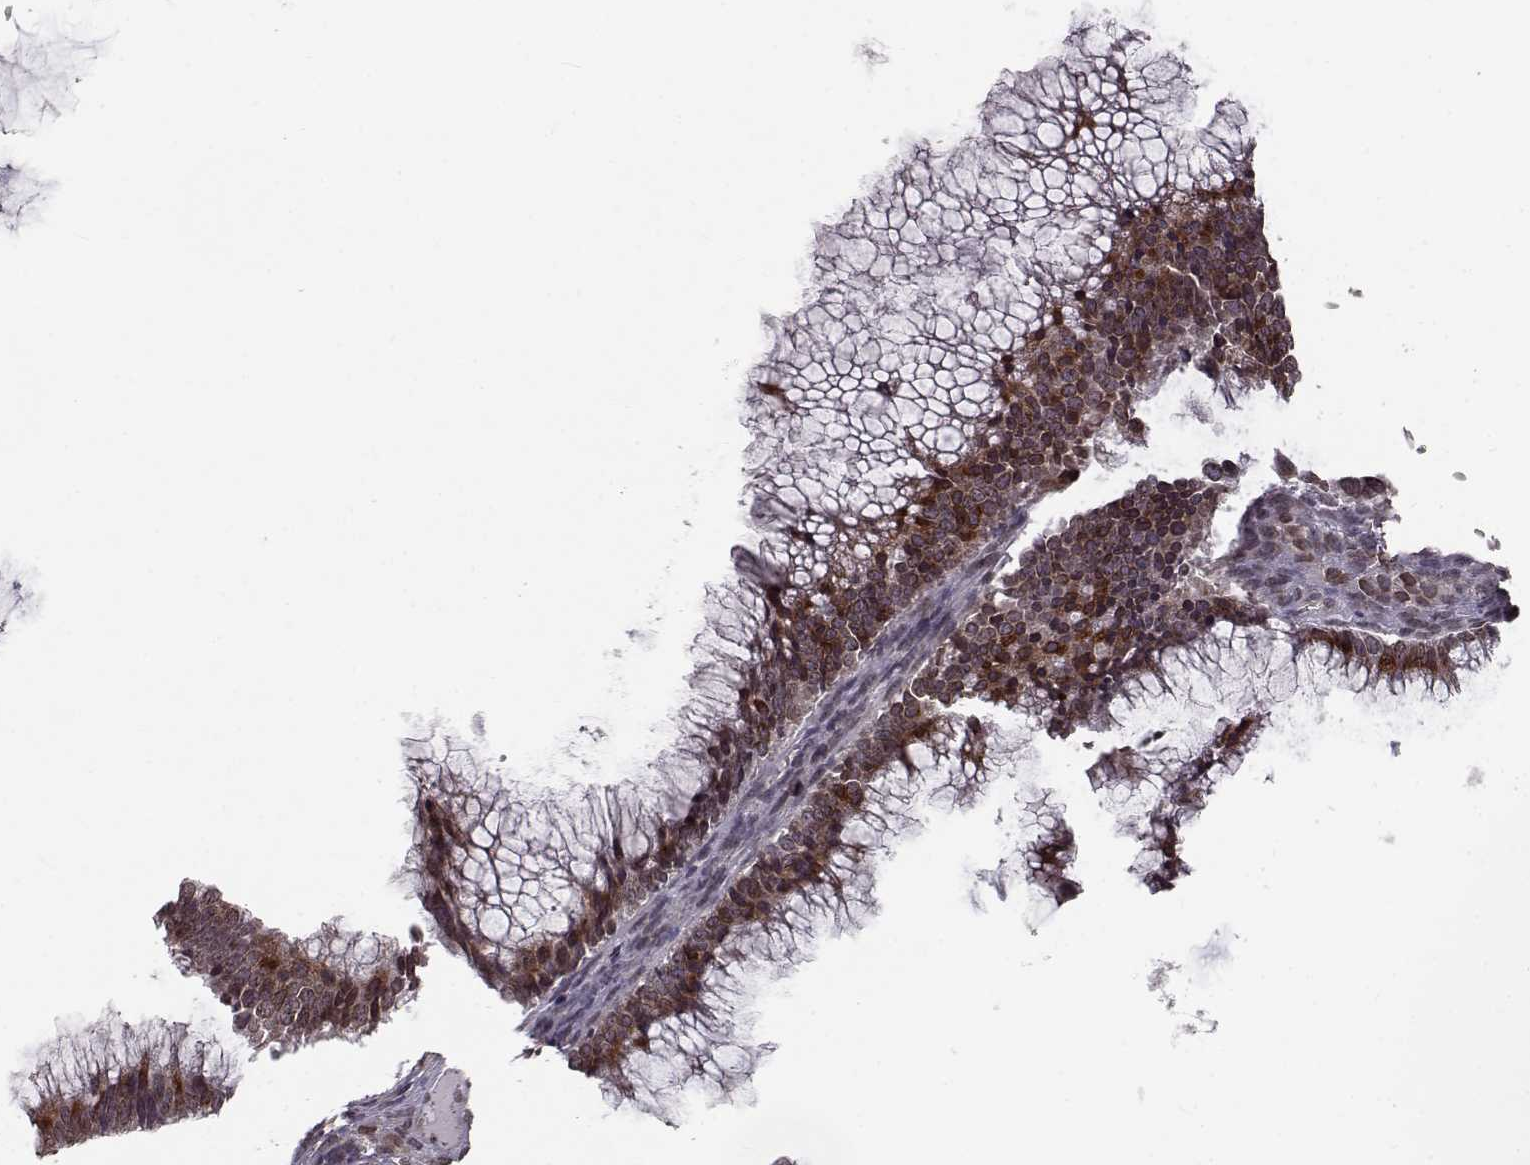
{"staining": {"intensity": "weak", "quantity": ">75%", "location": "cytoplasmic/membranous,nuclear"}, "tissue": "ovarian cancer", "cell_type": "Tumor cells", "image_type": "cancer", "snomed": [{"axis": "morphology", "description": "Cystadenocarcinoma, mucinous, NOS"}, {"axis": "topography", "description": "Ovary"}], "caption": "Brown immunohistochemical staining in ovarian mucinous cystadenocarcinoma displays weak cytoplasmic/membranous and nuclear expression in about >75% of tumor cells.", "gene": "NUP37", "patient": {"sex": "female", "age": 38}}